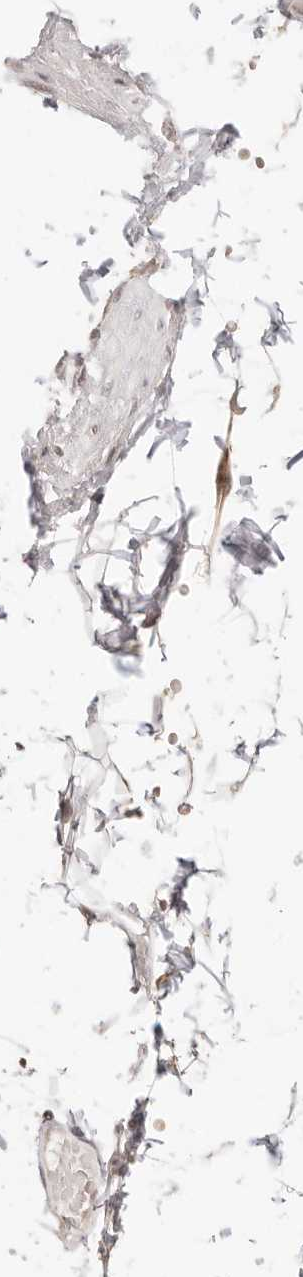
{"staining": {"intensity": "weak", "quantity": "25%-75%", "location": "nuclear"}, "tissue": "adipose tissue", "cell_type": "Adipocytes", "image_type": "normal", "snomed": [{"axis": "morphology", "description": "Normal tissue, NOS"}, {"axis": "topography", "description": "Adipose tissue"}, {"axis": "topography", "description": "Vascular tissue"}, {"axis": "topography", "description": "Peripheral nerve tissue"}], "caption": "DAB immunohistochemical staining of benign adipose tissue displays weak nuclear protein expression in approximately 25%-75% of adipocytes. The staining is performed using DAB (3,3'-diaminobenzidine) brown chromogen to label protein expression. The nuclei are counter-stained blue using hematoxylin.", "gene": "RFC3", "patient": {"sex": "male", "age": 25}}